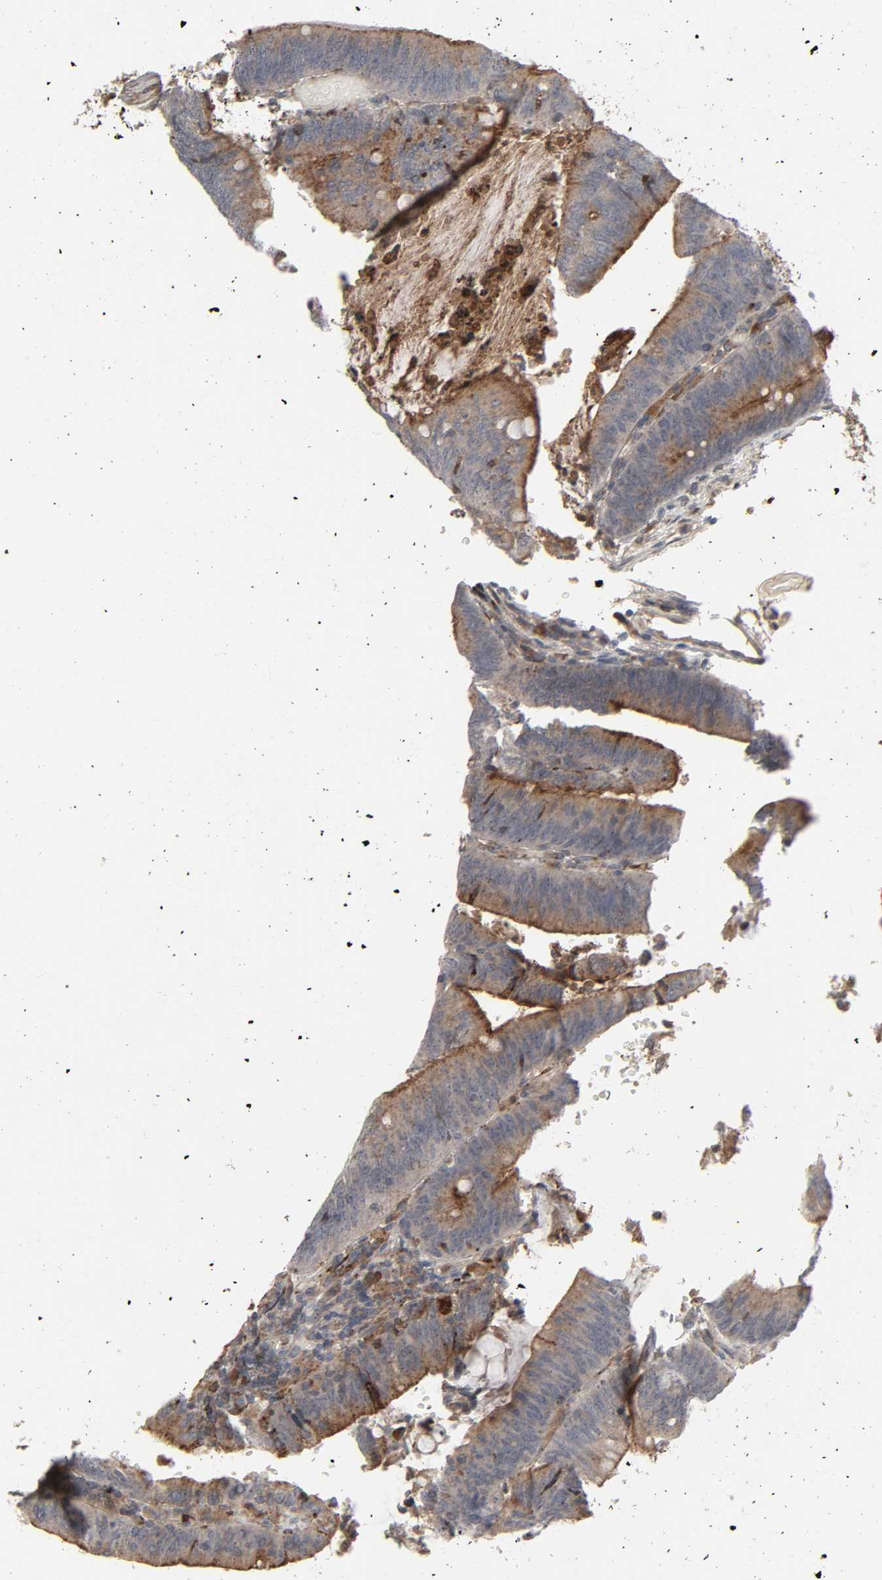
{"staining": {"intensity": "moderate", "quantity": ">75%", "location": "cytoplasmic/membranous"}, "tissue": "colorectal cancer", "cell_type": "Tumor cells", "image_type": "cancer", "snomed": [{"axis": "morphology", "description": "Adenocarcinoma, NOS"}, {"axis": "topography", "description": "Rectum"}], "caption": "This image displays immunohistochemistry staining of human colorectal cancer, with medium moderate cytoplasmic/membranous expression in approximately >75% of tumor cells.", "gene": "ADCY4", "patient": {"sex": "female", "age": 66}}